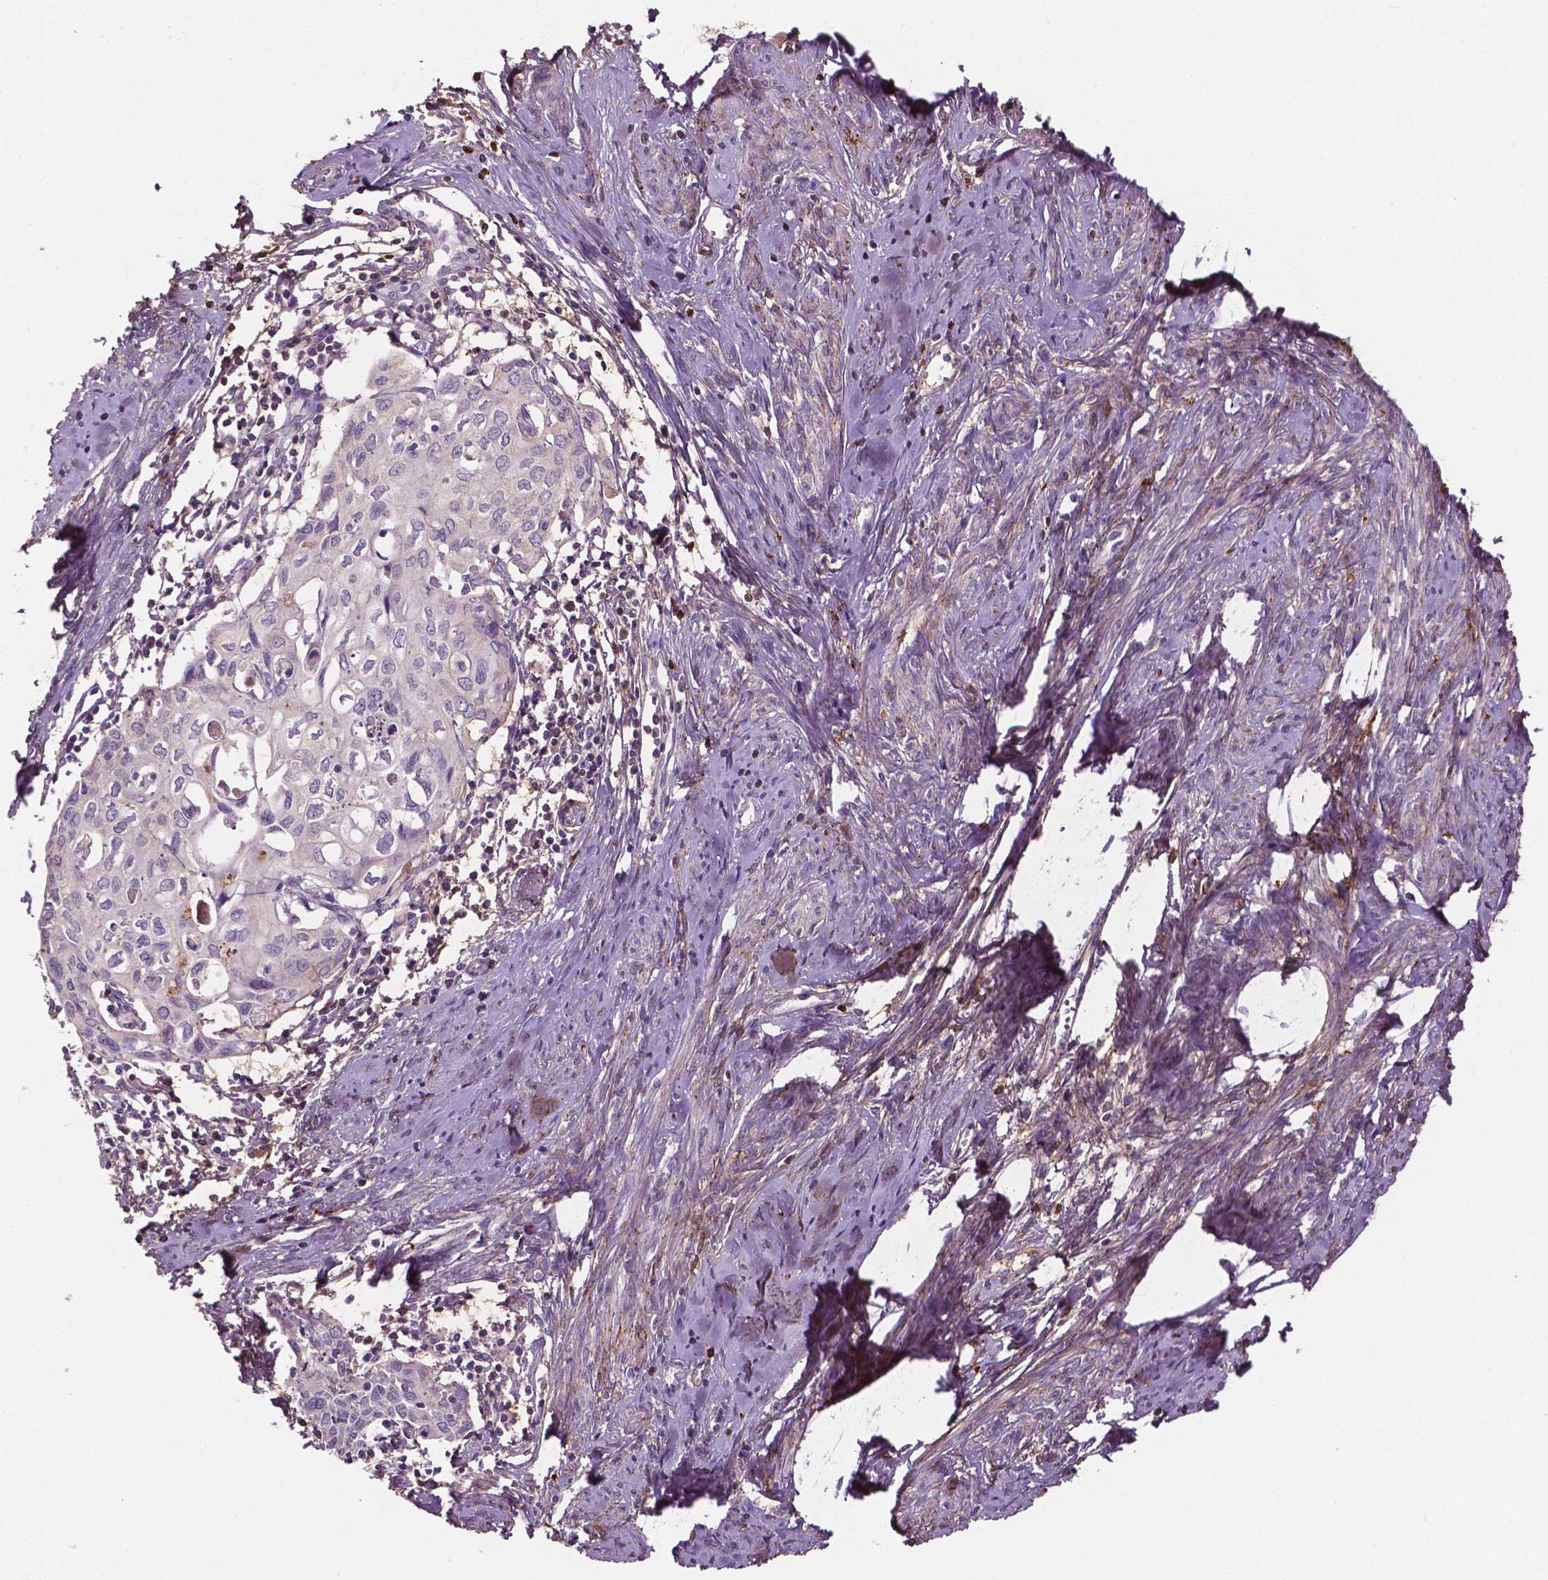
{"staining": {"intensity": "negative", "quantity": "none", "location": "none"}, "tissue": "cervical cancer", "cell_type": "Tumor cells", "image_type": "cancer", "snomed": [{"axis": "morphology", "description": "Squamous cell carcinoma, NOS"}, {"axis": "topography", "description": "Cervix"}], "caption": "Tumor cells are negative for protein expression in human cervical cancer (squamous cell carcinoma).", "gene": "FBLN1", "patient": {"sex": "female", "age": 62}}